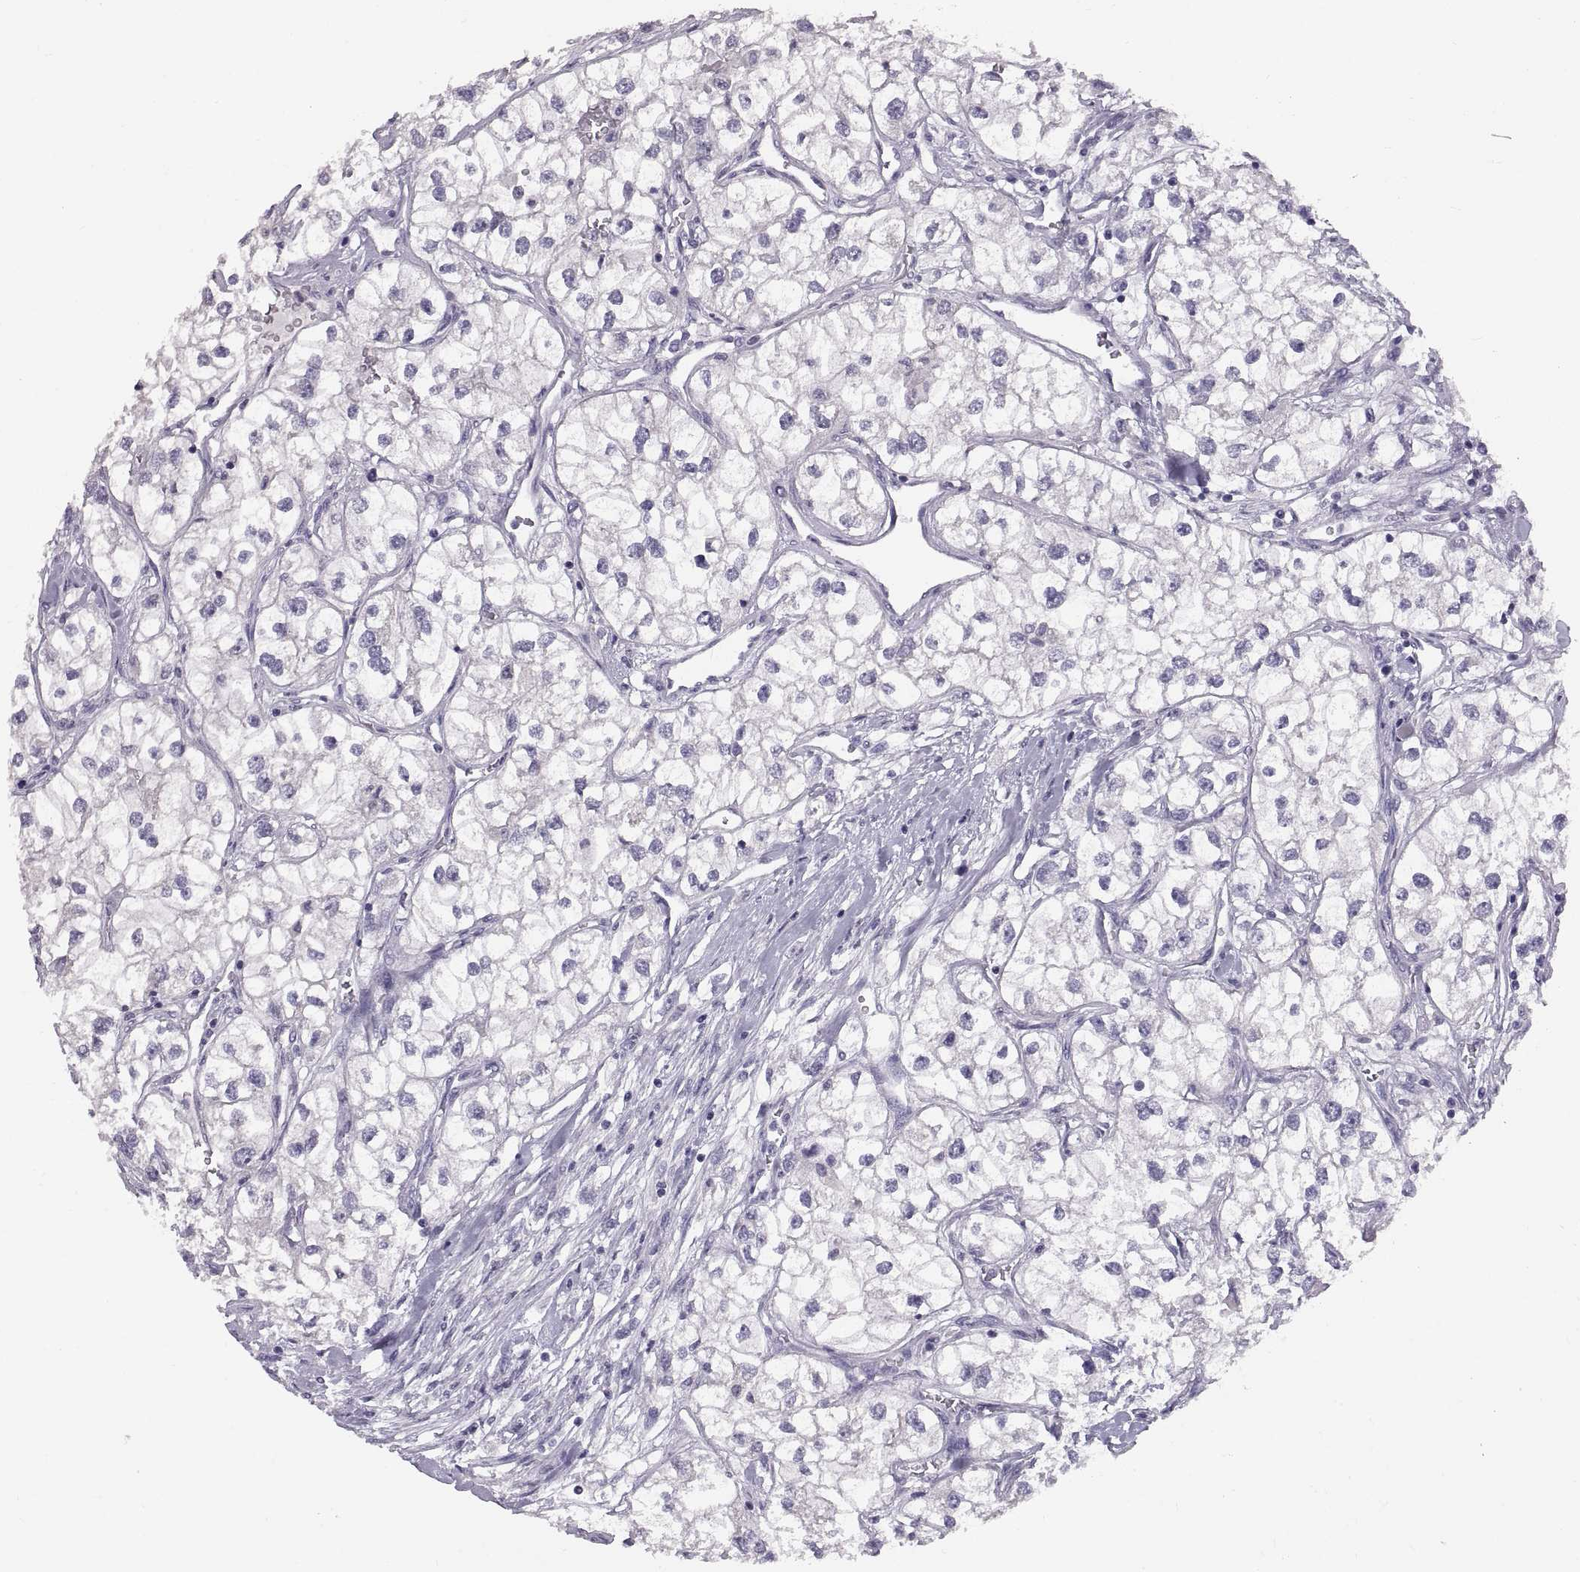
{"staining": {"intensity": "negative", "quantity": "none", "location": "none"}, "tissue": "renal cancer", "cell_type": "Tumor cells", "image_type": "cancer", "snomed": [{"axis": "morphology", "description": "Adenocarcinoma, NOS"}, {"axis": "topography", "description": "Kidney"}], "caption": "DAB immunohistochemical staining of human renal adenocarcinoma demonstrates no significant positivity in tumor cells.", "gene": "WBP2NL", "patient": {"sex": "male", "age": 59}}